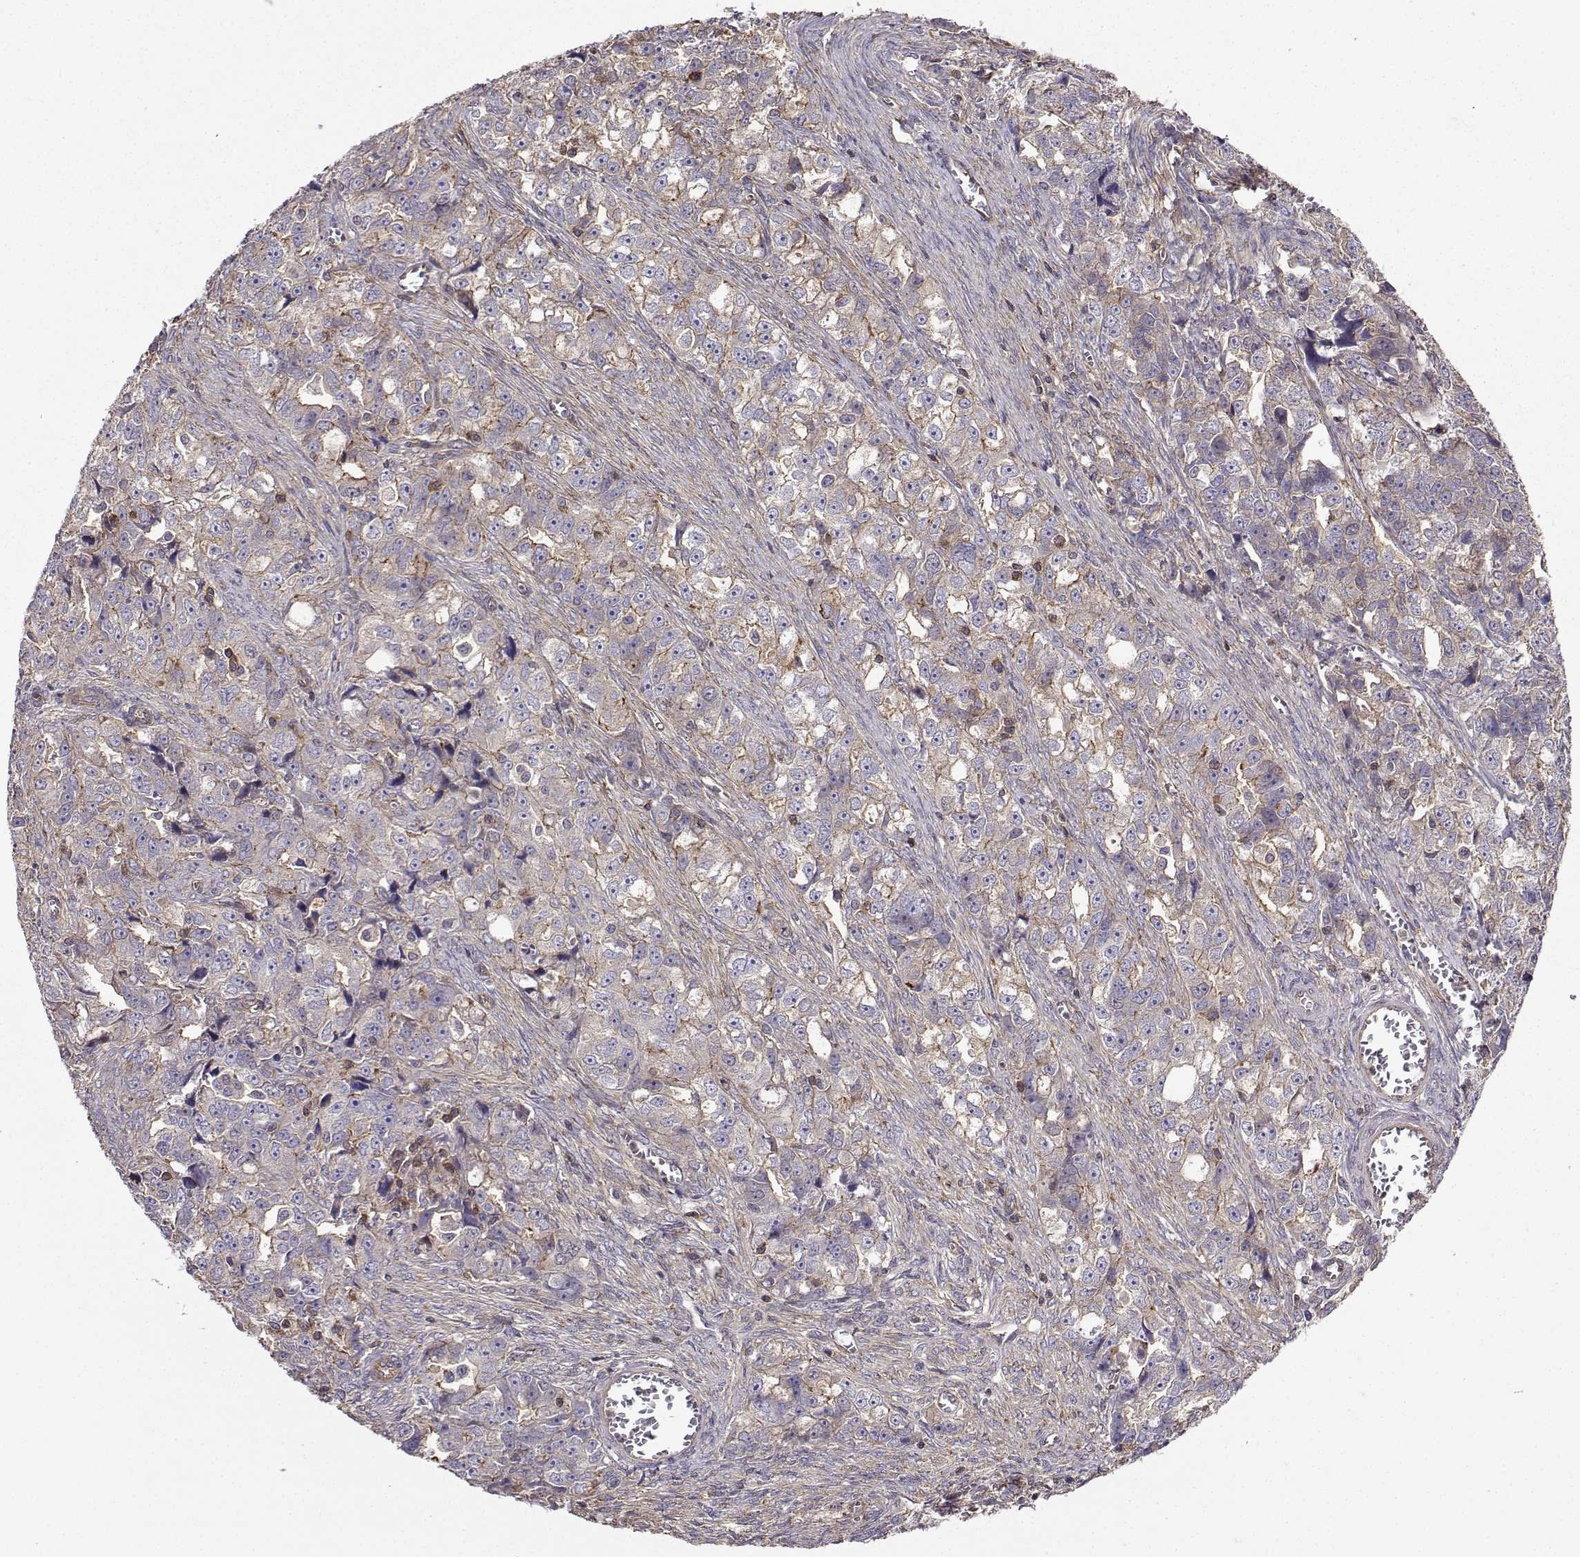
{"staining": {"intensity": "strong", "quantity": "<25%", "location": "cytoplasmic/membranous"}, "tissue": "ovarian cancer", "cell_type": "Tumor cells", "image_type": "cancer", "snomed": [{"axis": "morphology", "description": "Cystadenocarcinoma, serous, NOS"}, {"axis": "topography", "description": "Ovary"}], "caption": "Immunohistochemistry photomicrograph of neoplastic tissue: human serous cystadenocarcinoma (ovarian) stained using immunohistochemistry (IHC) reveals medium levels of strong protein expression localized specifically in the cytoplasmic/membranous of tumor cells, appearing as a cytoplasmic/membranous brown color.", "gene": "ITGB8", "patient": {"sex": "female", "age": 51}}